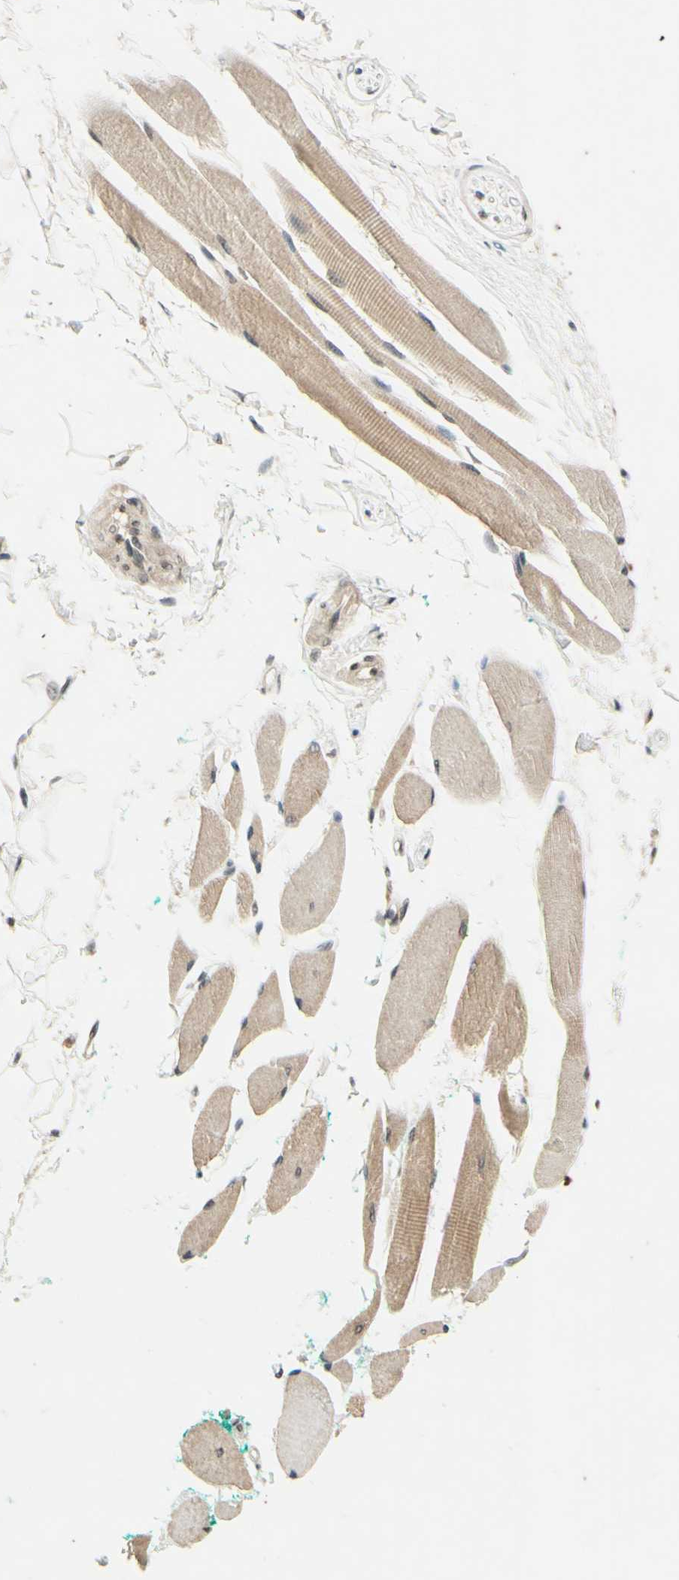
{"staining": {"intensity": "moderate", "quantity": ">75%", "location": "cytoplasmic/membranous,nuclear"}, "tissue": "skeletal muscle", "cell_type": "Myocytes", "image_type": "normal", "snomed": [{"axis": "morphology", "description": "Normal tissue, NOS"}, {"axis": "topography", "description": "Skeletal muscle"}, {"axis": "topography", "description": "Oral tissue"}, {"axis": "topography", "description": "Peripheral nerve tissue"}], "caption": "The immunohistochemical stain highlights moderate cytoplasmic/membranous,nuclear positivity in myocytes of normal skeletal muscle. (DAB (3,3'-diaminobenzidine) IHC with brightfield microscopy, high magnification).", "gene": "SMARCB1", "patient": {"sex": "female", "age": 84}}